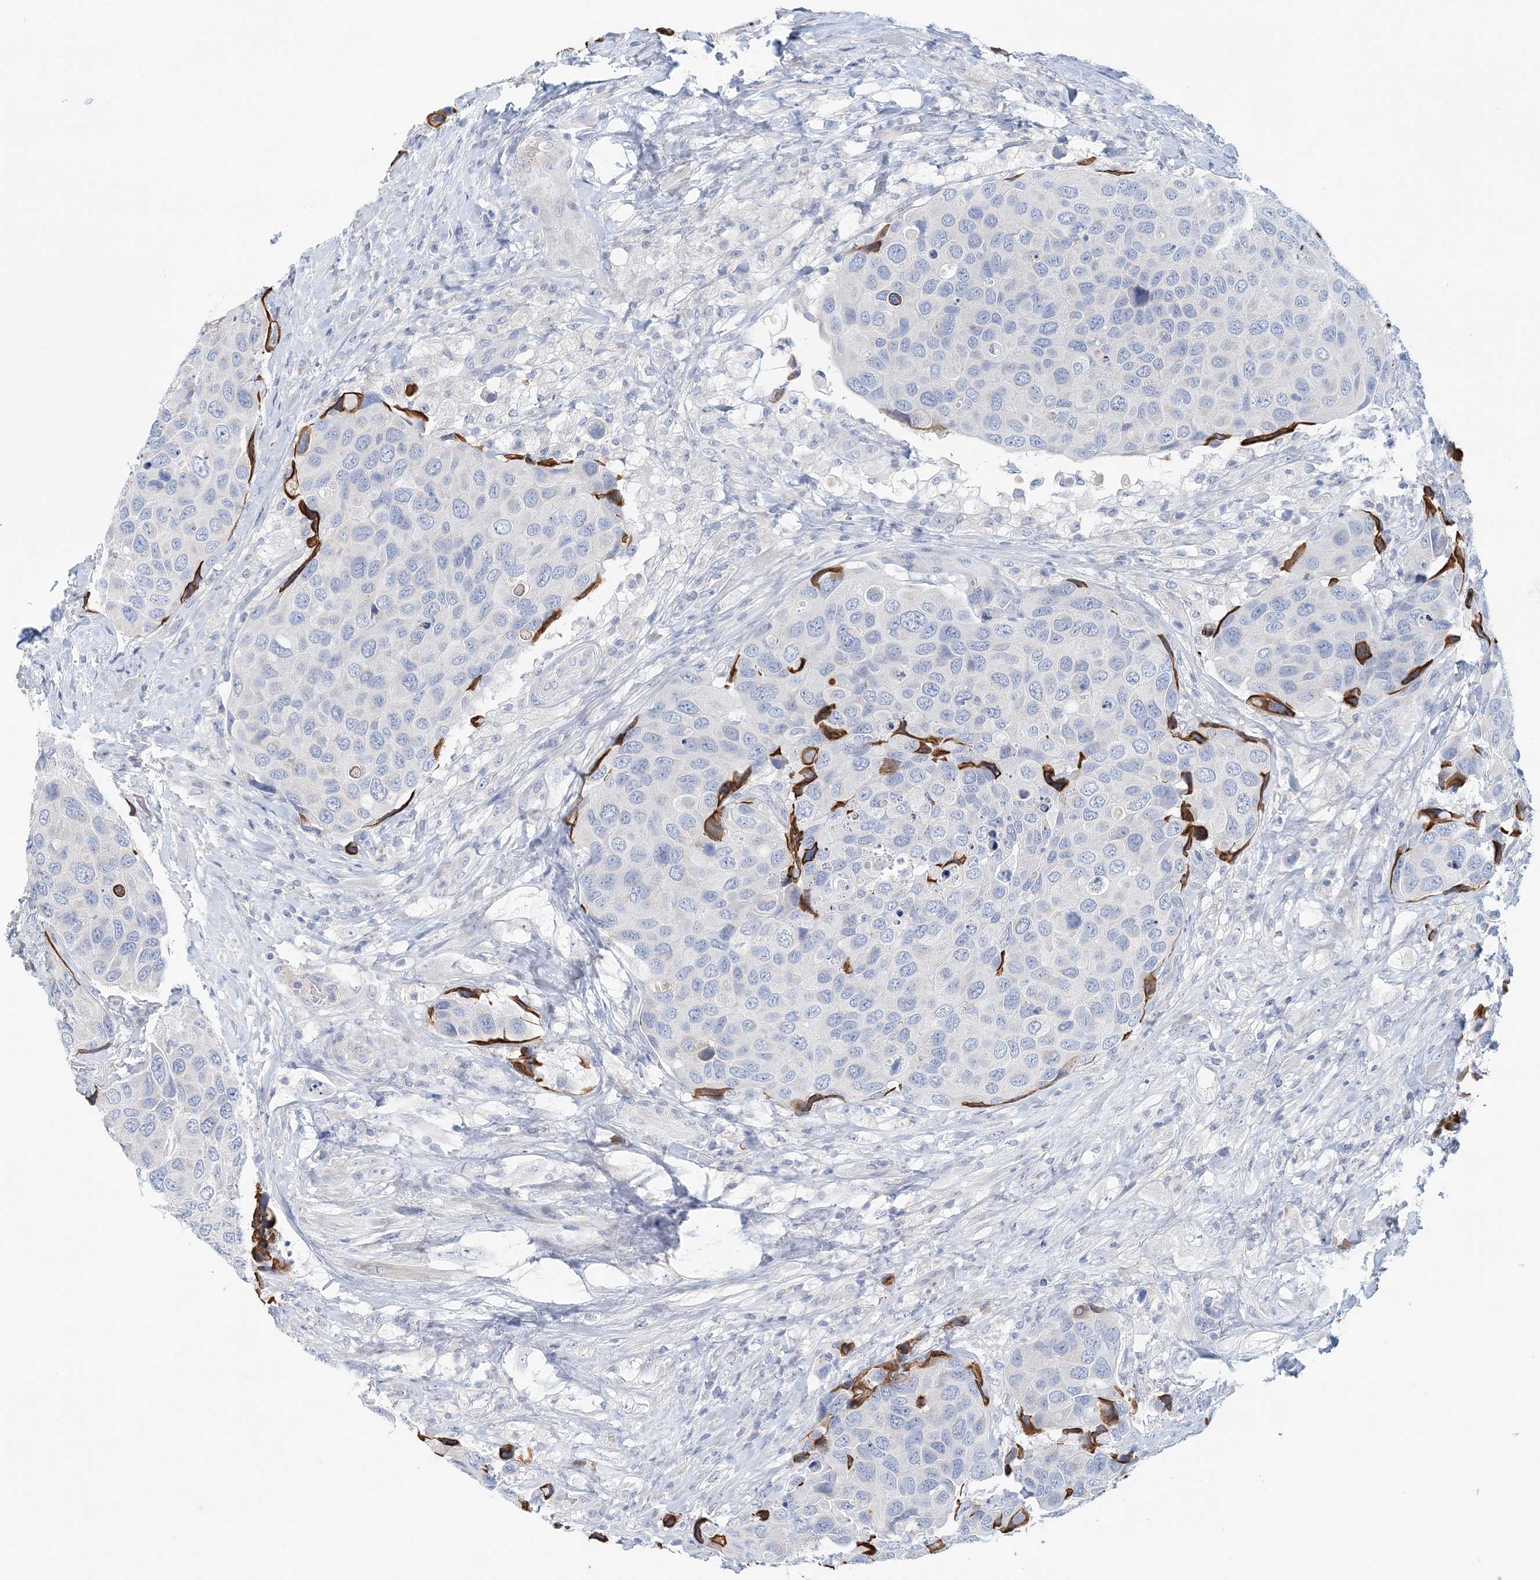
{"staining": {"intensity": "strong", "quantity": "<25%", "location": "cytoplasmic/membranous"}, "tissue": "urothelial cancer", "cell_type": "Tumor cells", "image_type": "cancer", "snomed": [{"axis": "morphology", "description": "Urothelial carcinoma, High grade"}, {"axis": "topography", "description": "Urinary bladder"}], "caption": "High-power microscopy captured an immunohistochemistry (IHC) histopathology image of urothelial cancer, revealing strong cytoplasmic/membranous staining in about <25% of tumor cells.", "gene": "LRRIQ4", "patient": {"sex": "male", "age": 74}}